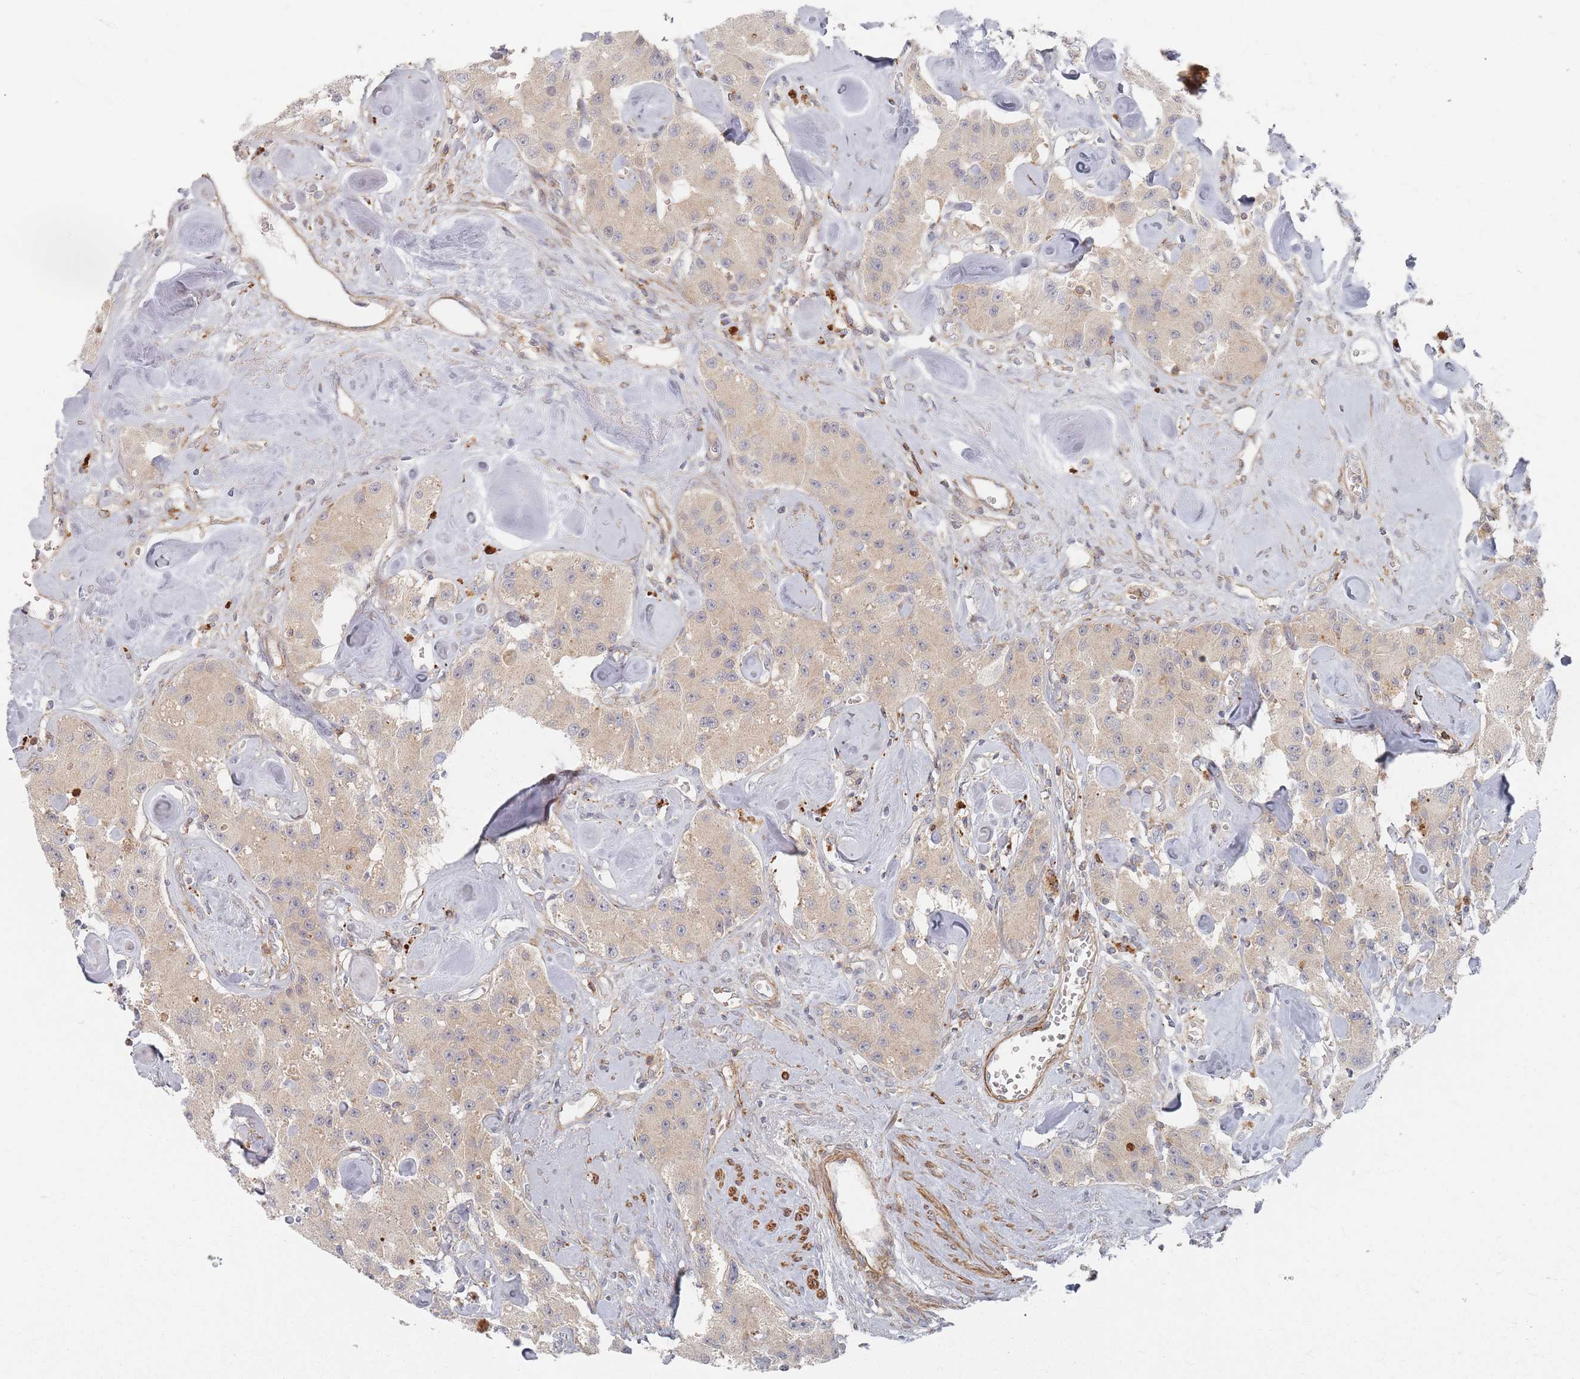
{"staining": {"intensity": "weak", "quantity": "25%-75%", "location": "cytoplasmic/membranous"}, "tissue": "carcinoid", "cell_type": "Tumor cells", "image_type": "cancer", "snomed": [{"axis": "morphology", "description": "Carcinoid, malignant, NOS"}, {"axis": "topography", "description": "Pancreas"}], "caption": "Immunohistochemistry (DAB) staining of carcinoid (malignant) shows weak cytoplasmic/membranous protein positivity in approximately 25%-75% of tumor cells.", "gene": "ZNF852", "patient": {"sex": "male", "age": 41}}